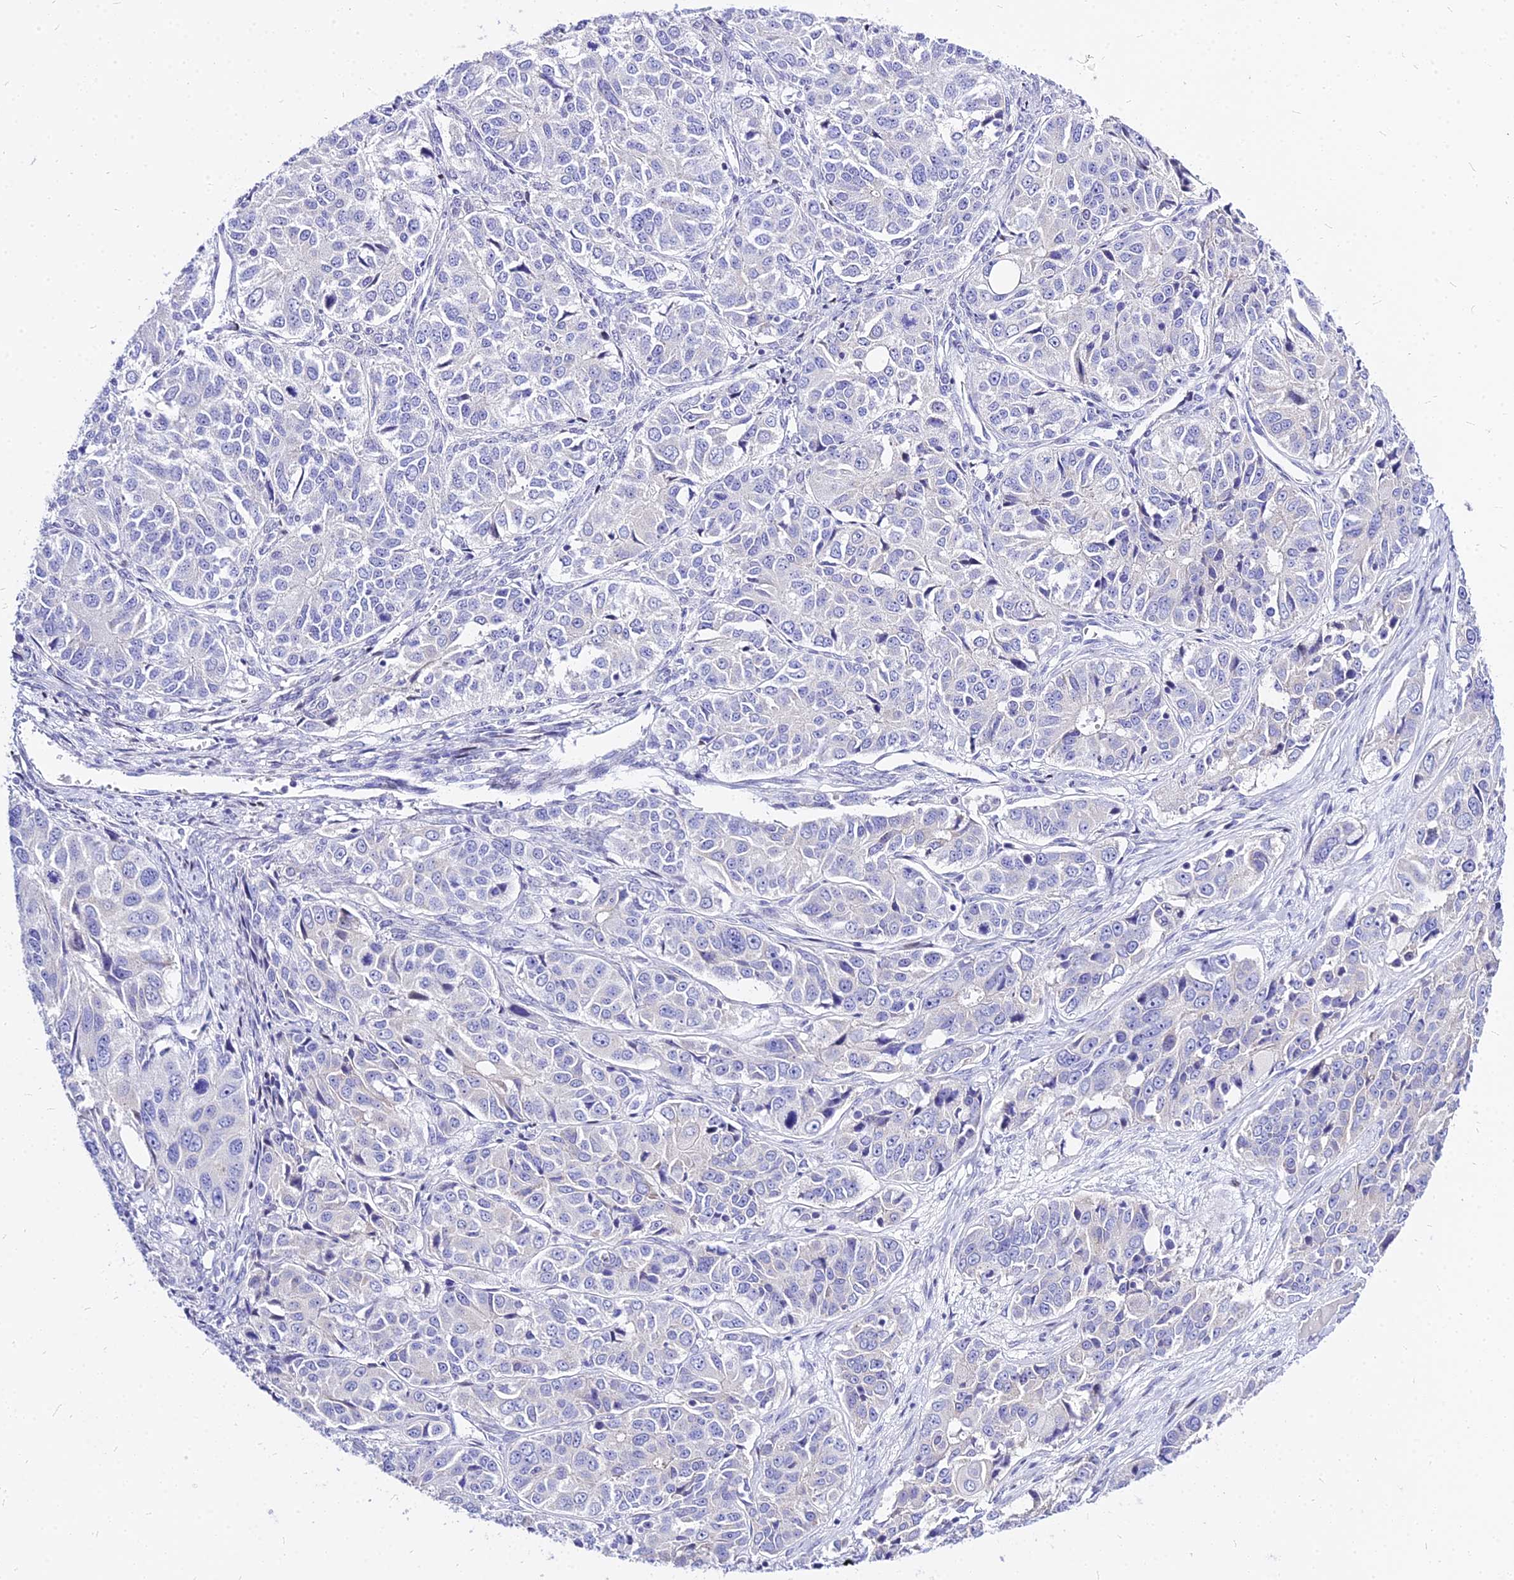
{"staining": {"intensity": "negative", "quantity": "none", "location": "none"}, "tissue": "ovarian cancer", "cell_type": "Tumor cells", "image_type": "cancer", "snomed": [{"axis": "morphology", "description": "Carcinoma, endometroid"}, {"axis": "topography", "description": "Ovary"}], "caption": "An image of ovarian cancer stained for a protein exhibits no brown staining in tumor cells. Nuclei are stained in blue.", "gene": "CARD18", "patient": {"sex": "female", "age": 51}}